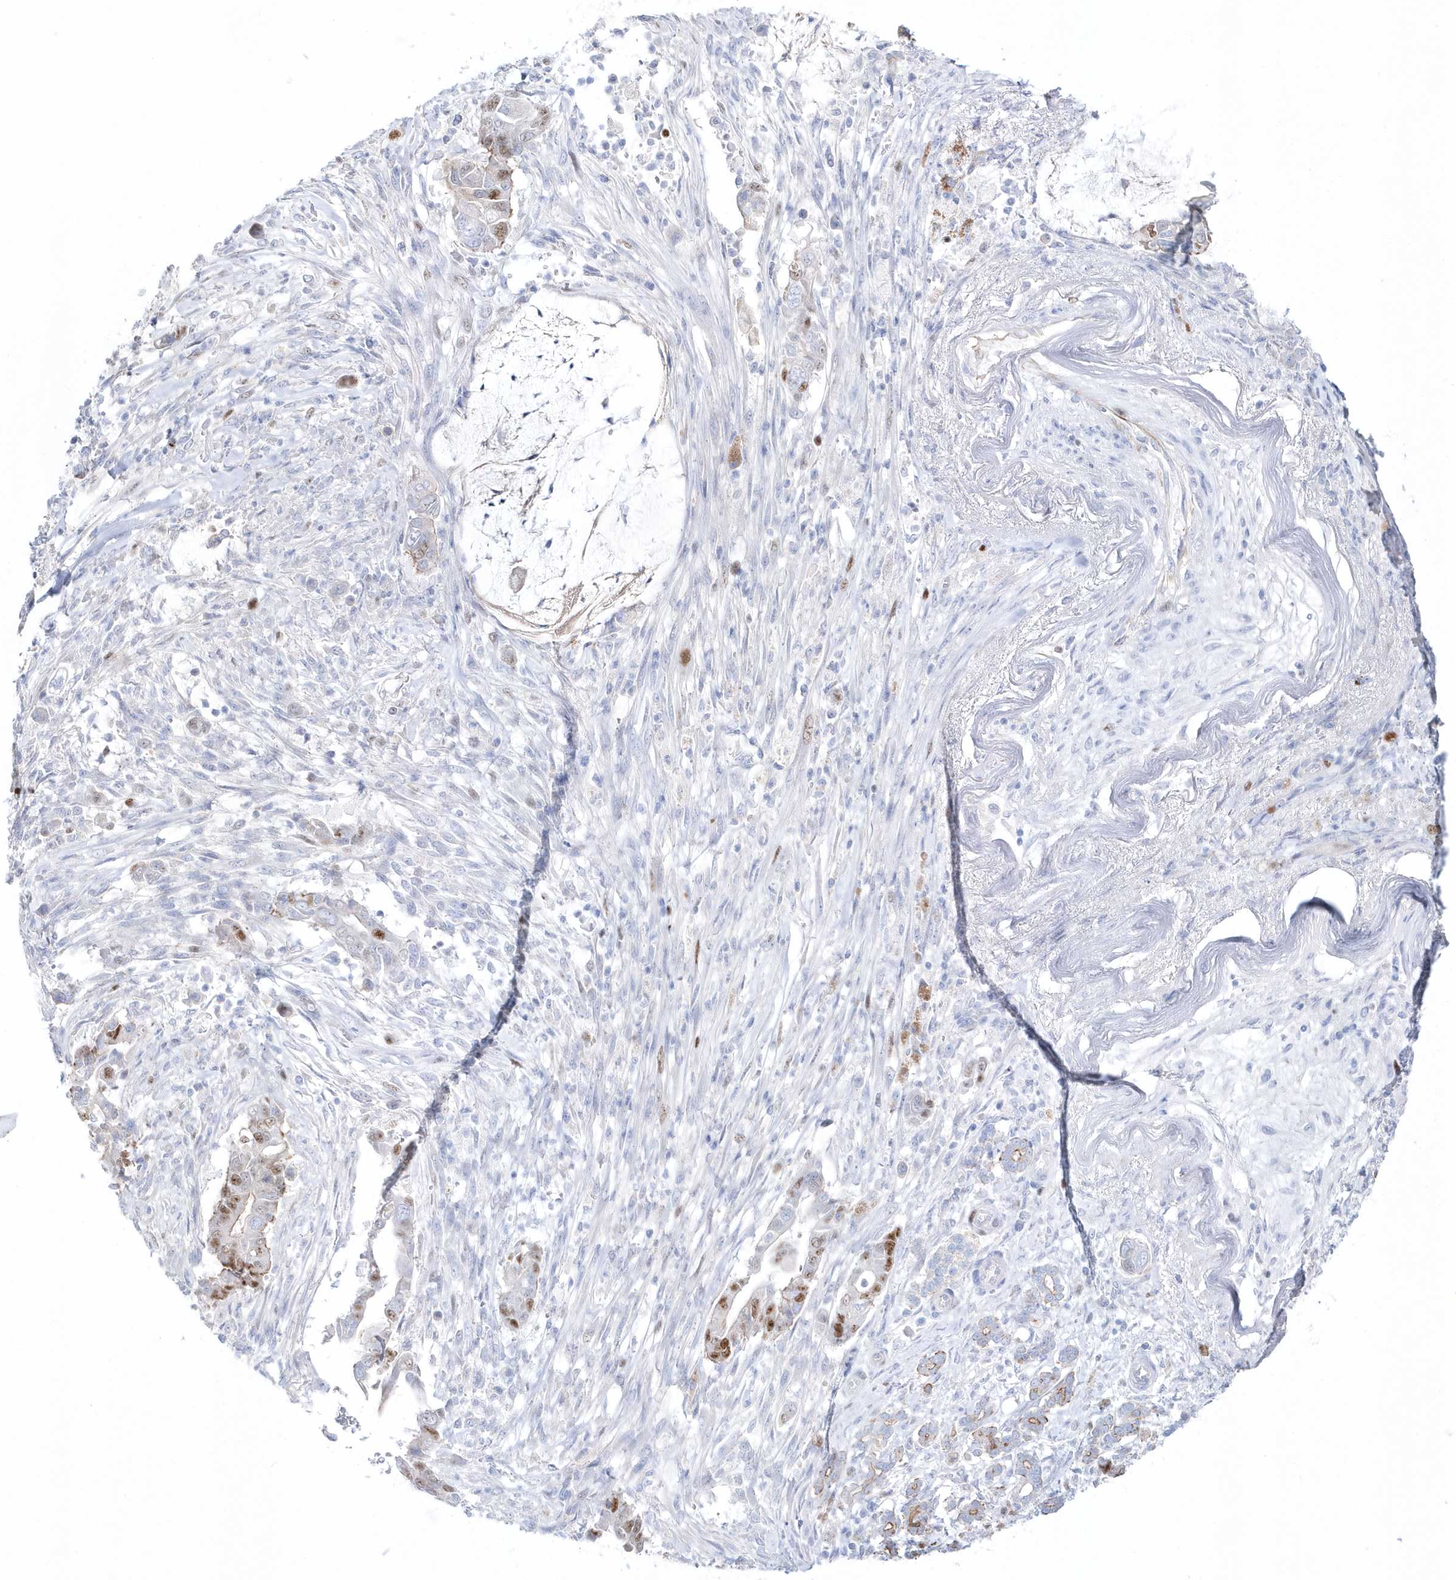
{"staining": {"intensity": "moderate", "quantity": "<25%", "location": "cytoplasmic/membranous,nuclear"}, "tissue": "pancreatic cancer", "cell_type": "Tumor cells", "image_type": "cancer", "snomed": [{"axis": "morphology", "description": "Adenocarcinoma, NOS"}, {"axis": "topography", "description": "Pancreas"}], "caption": "This image exhibits pancreatic cancer stained with immunohistochemistry (IHC) to label a protein in brown. The cytoplasmic/membranous and nuclear of tumor cells show moderate positivity for the protein. Nuclei are counter-stained blue.", "gene": "TMCO6", "patient": {"sex": "male", "age": 68}}